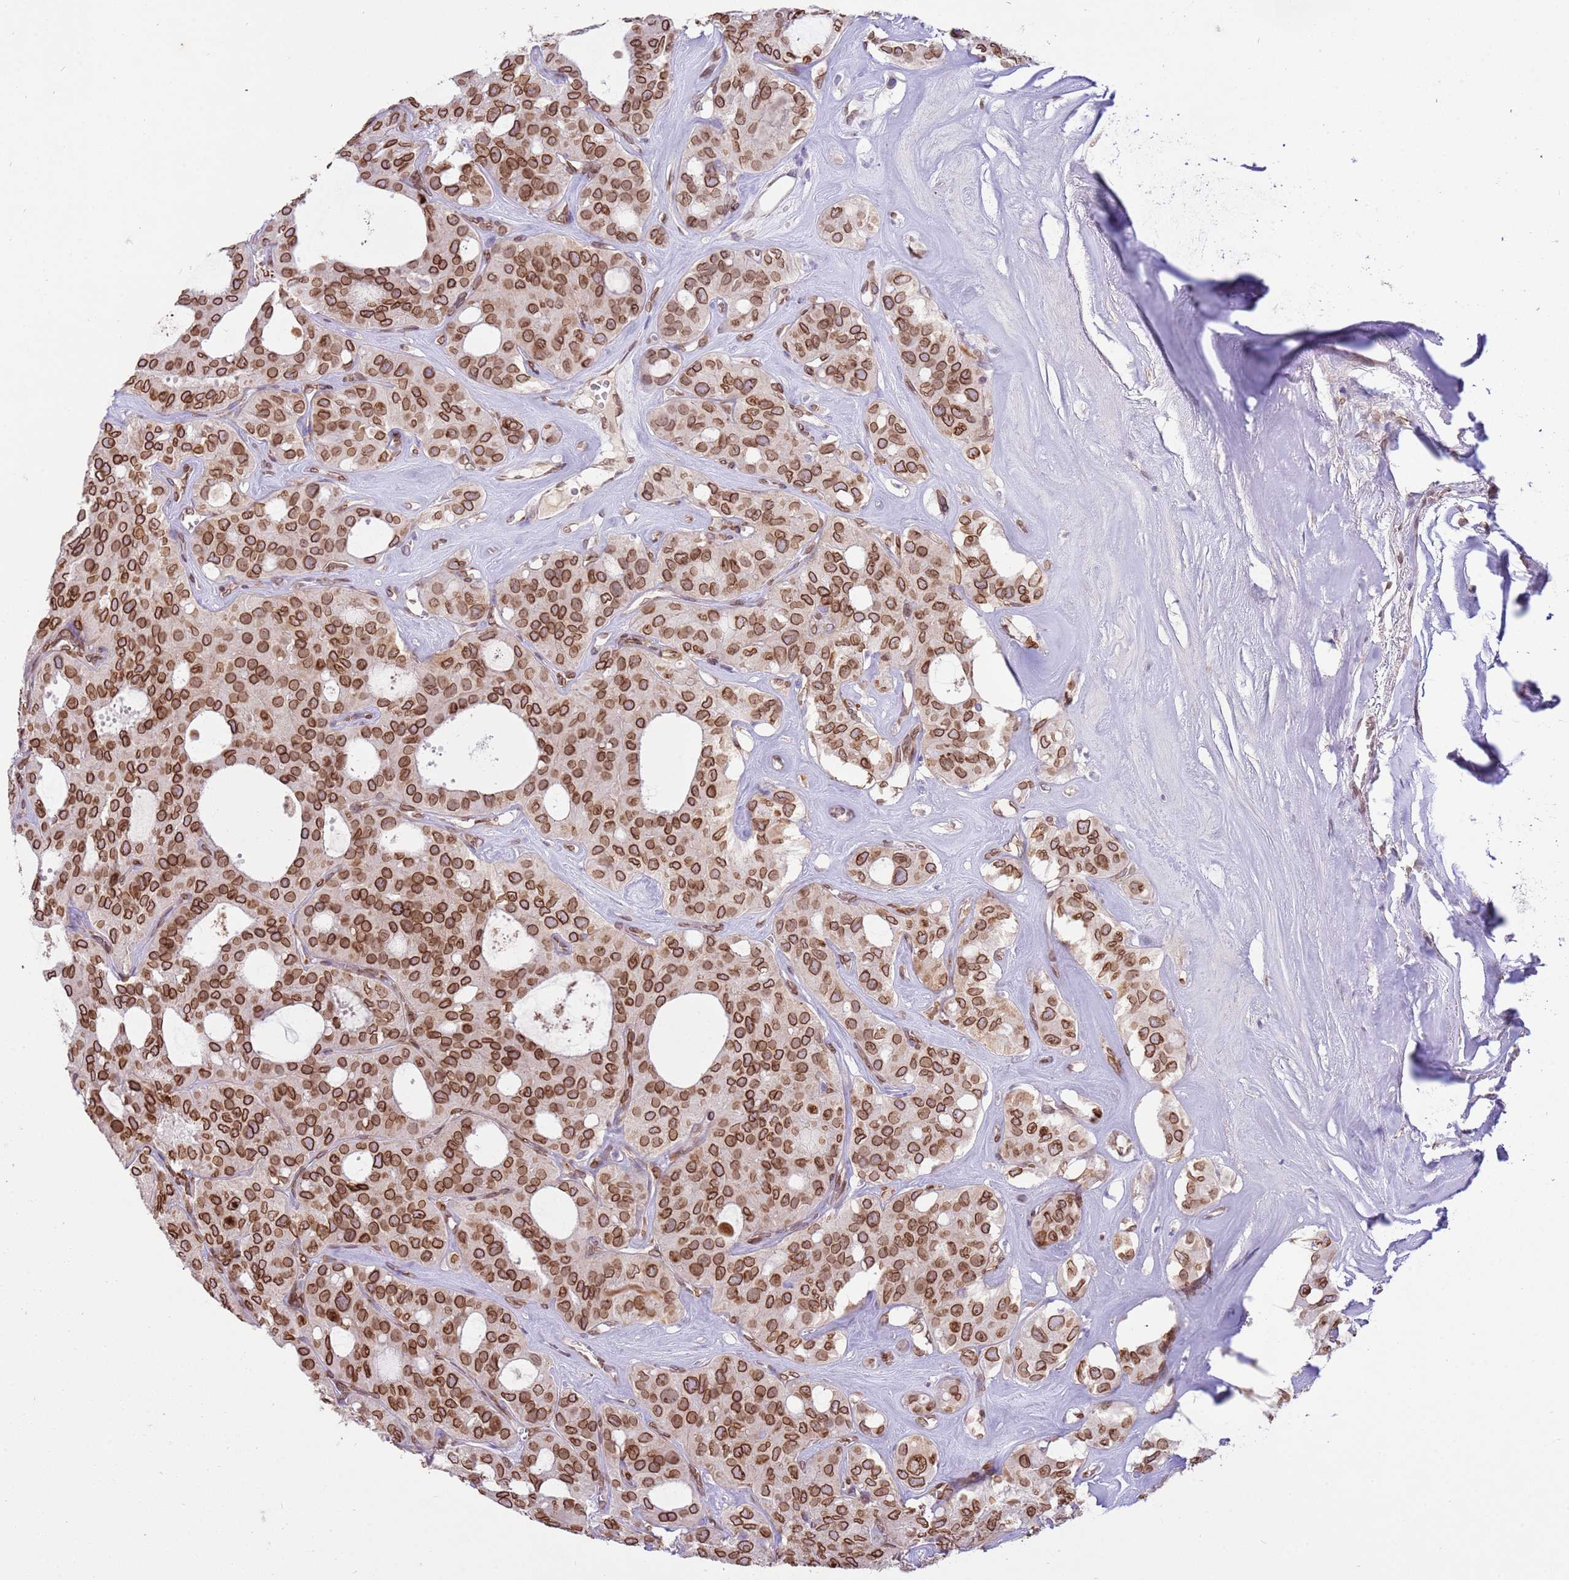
{"staining": {"intensity": "strong", "quantity": ">75%", "location": "cytoplasmic/membranous,nuclear"}, "tissue": "thyroid cancer", "cell_type": "Tumor cells", "image_type": "cancer", "snomed": [{"axis": "morphology", "description": "Follicular adenoma carcinoma, NOS"}, {"axis": "topography", "description": "Thyroid gland"}], "caption": "A high amount of strong cytoplasmic/membranous and nuclear expression is identified in approximately >75% of tumor cells in thyroid cancer (follicular adenoma carcinoma) tissue.", "gene": "TMEM47", "patient": {"sex": "male", "age": 75}}